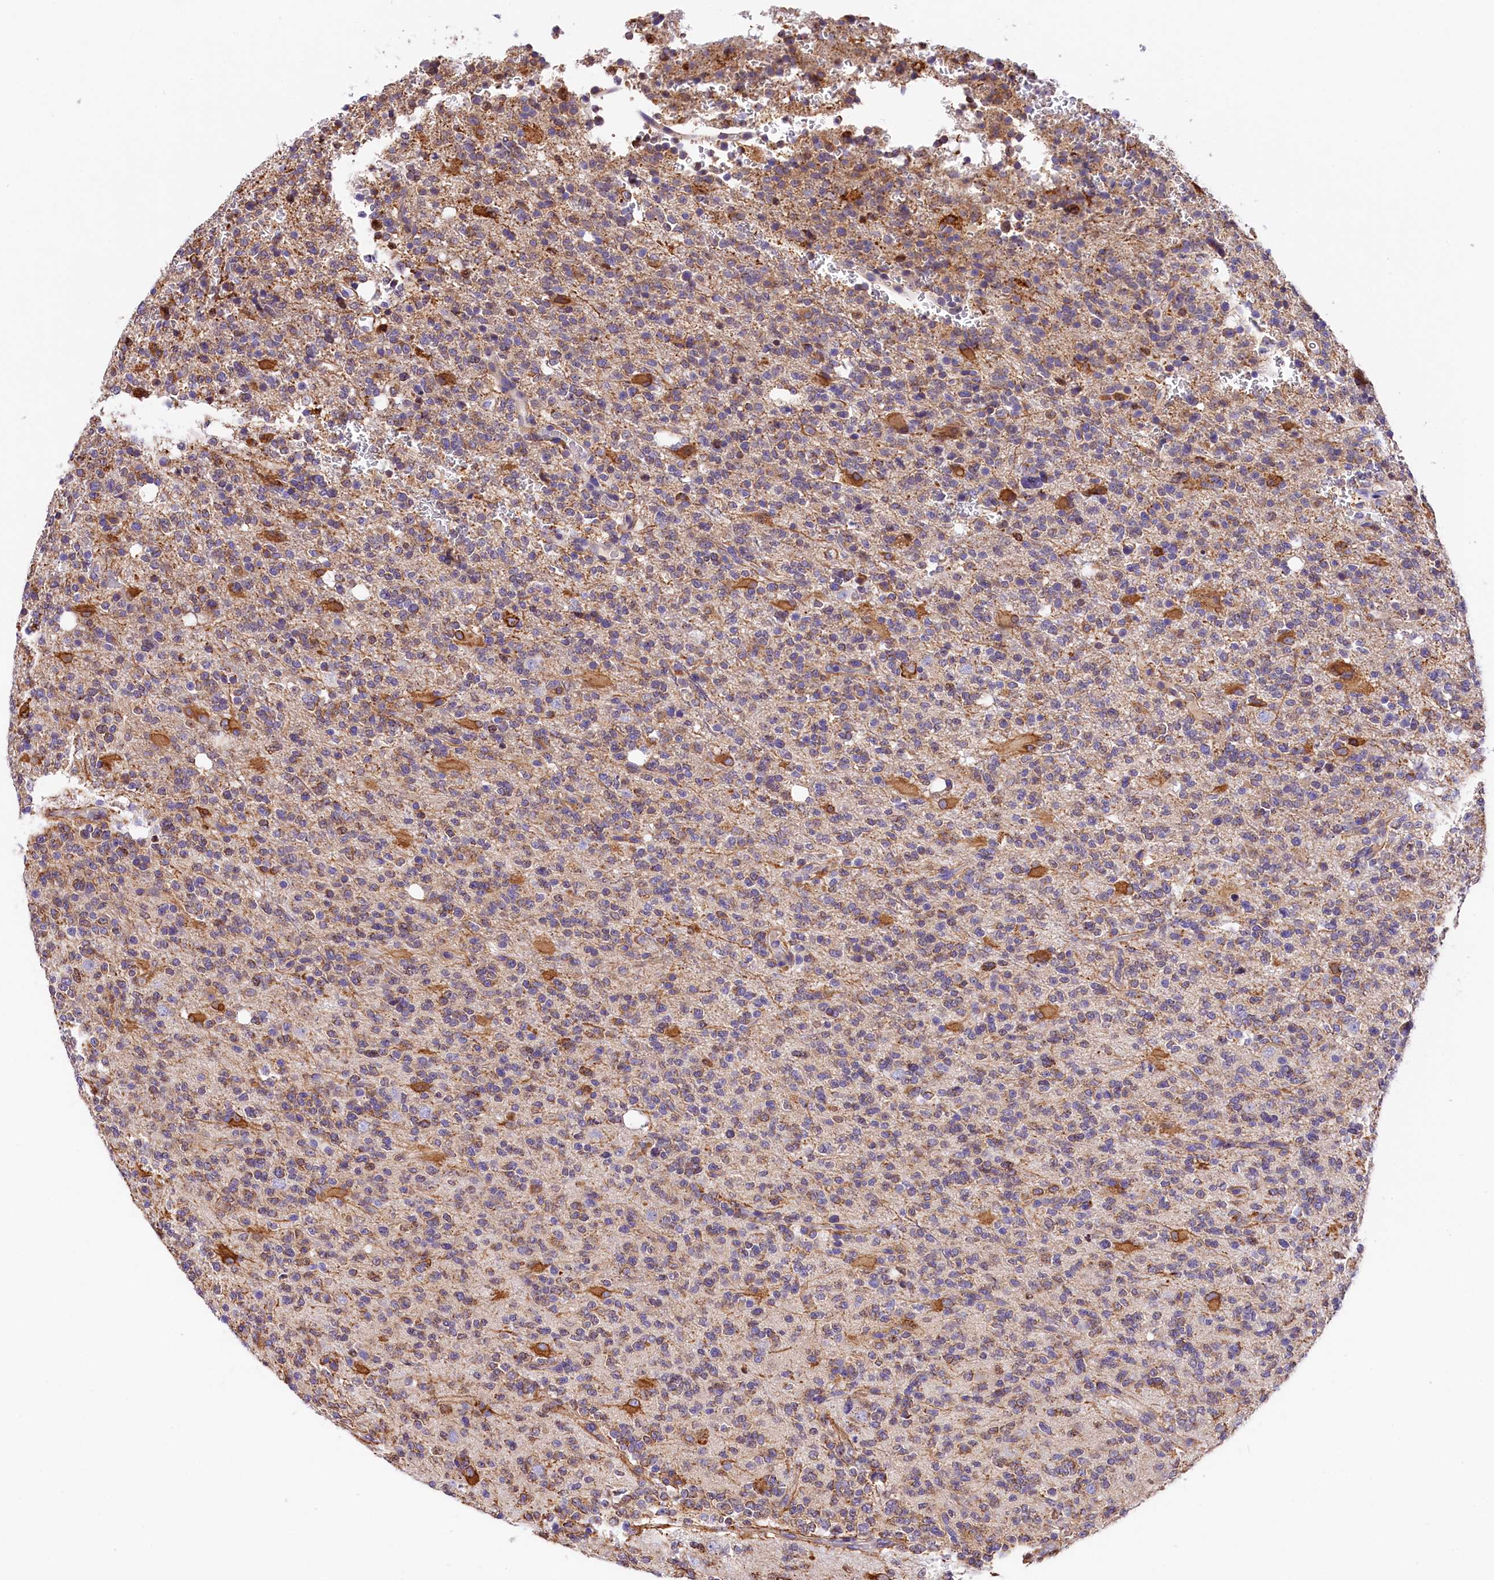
{"staining": {"intensity": "moderate", "quantity": "25%-75%", "location": "cytoplasmic/membranous"}, "tissue": "glioma", "cell_type": "Tumor cells", "image_type": "cancer", "snomed": [{"axis": "morphology", "description": "Glioma, malignant, High grade"}, {"axis": "topography", "description": "Brain"}], "caption": "Glioma stained with immunohistochemistry (IHC) reveals moderate cytoplasmic/membranous positivity in approximately 25%-75% of tumor cells.", "gene": "ITGA1", "patient": {"sex": "female", "age": 62}}